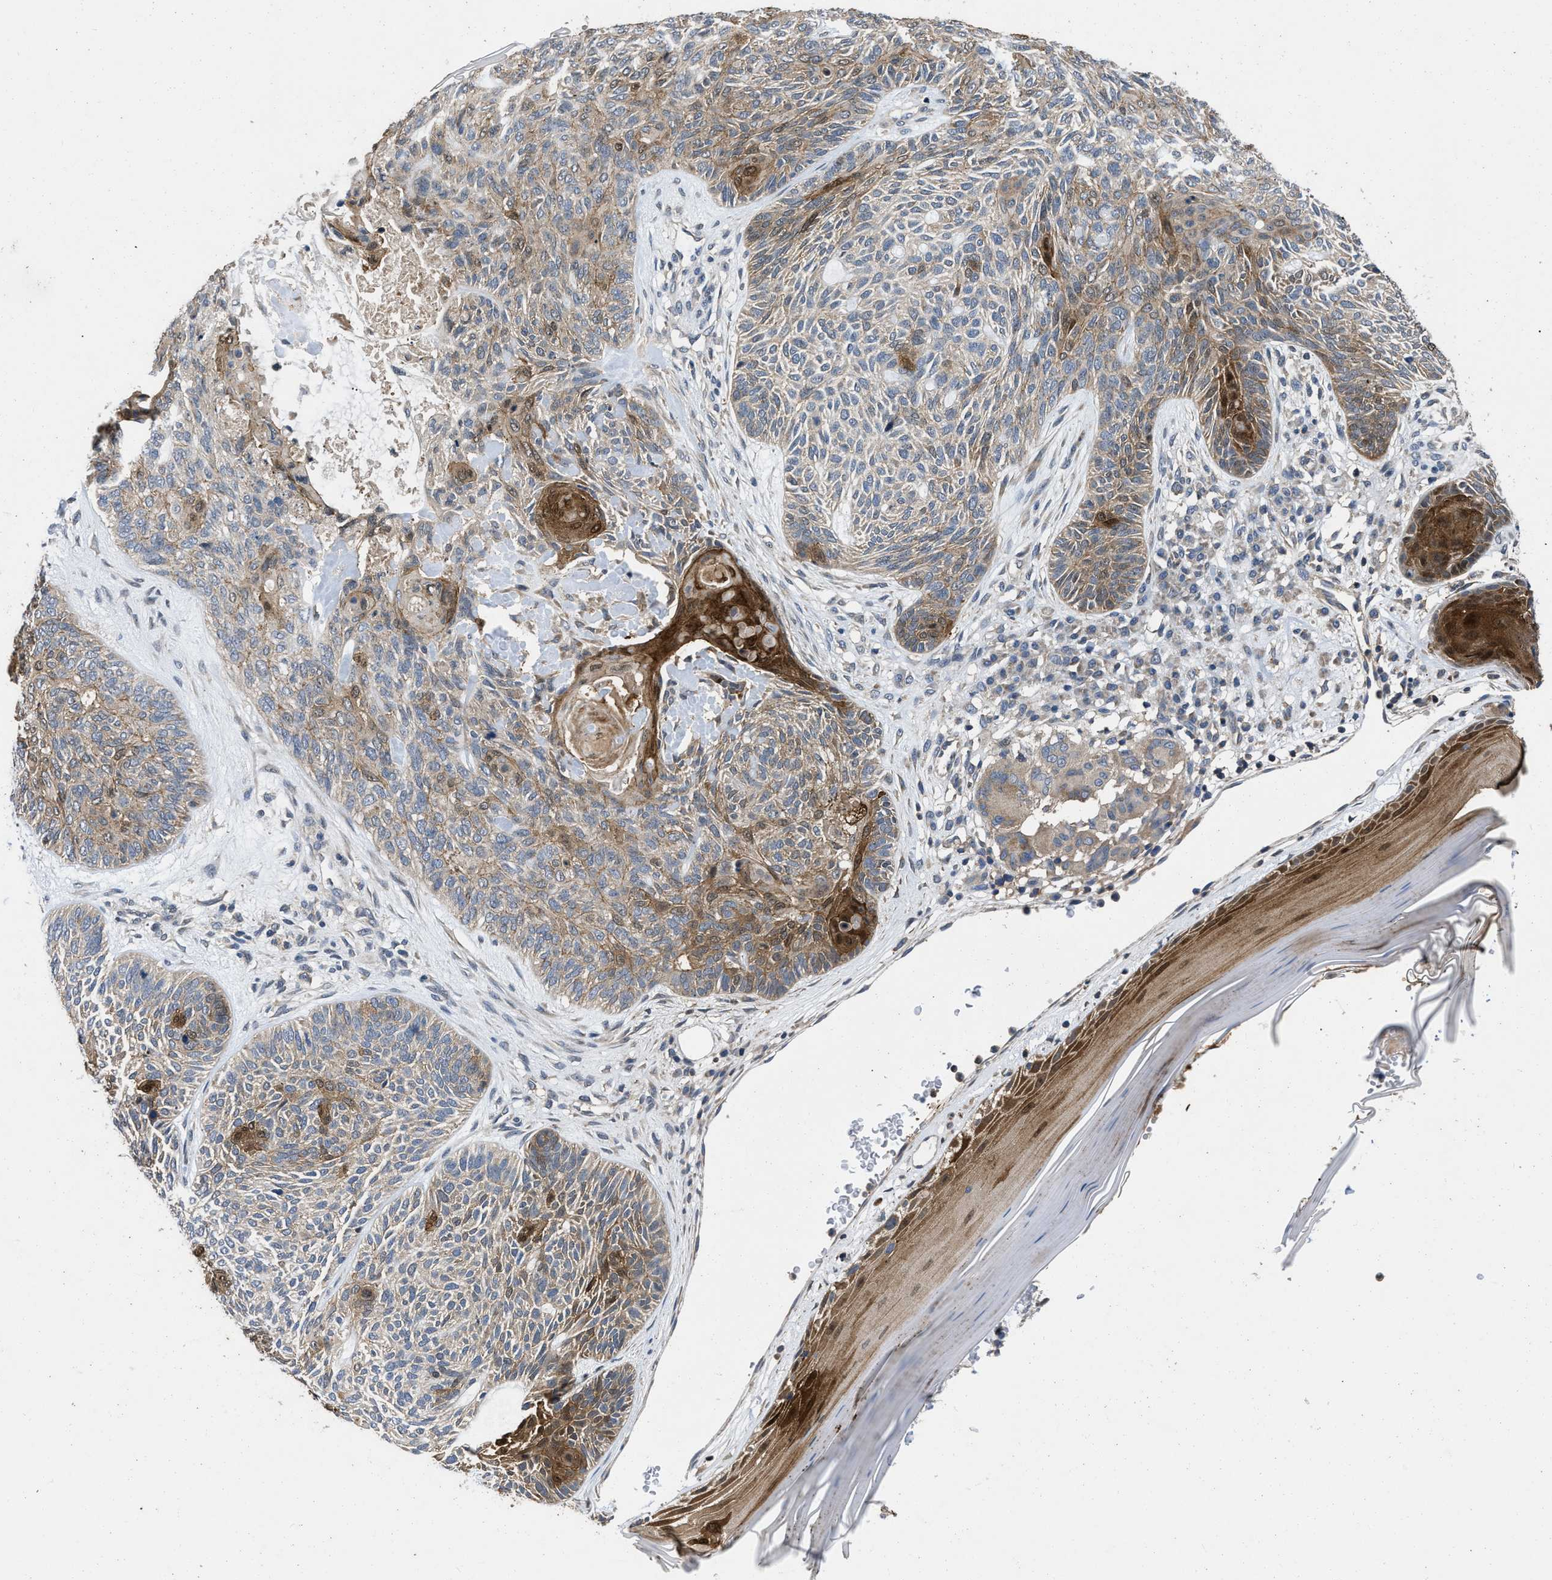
{"staining": {"intensity": "moderate", "quantity": "25%-75%", "location": "cytoplasmic/membranous"}, "tissue": "skin cancer", "cell_type": "Tumor cells", "image_type": "cancer", "snomed": [{"axis": "morphology", "description": "Basal cell carcinoma"}, {"axis": "topography", "description": "Skin"}], "caption": "The immunohistochemical stain highlights moderate cytoplasmic/membranous expression in tumor cells of basal cell carcinoma (skin) tissue.", "gene": "PRDM14", "patient": {"sex": "male", "age": 55}}